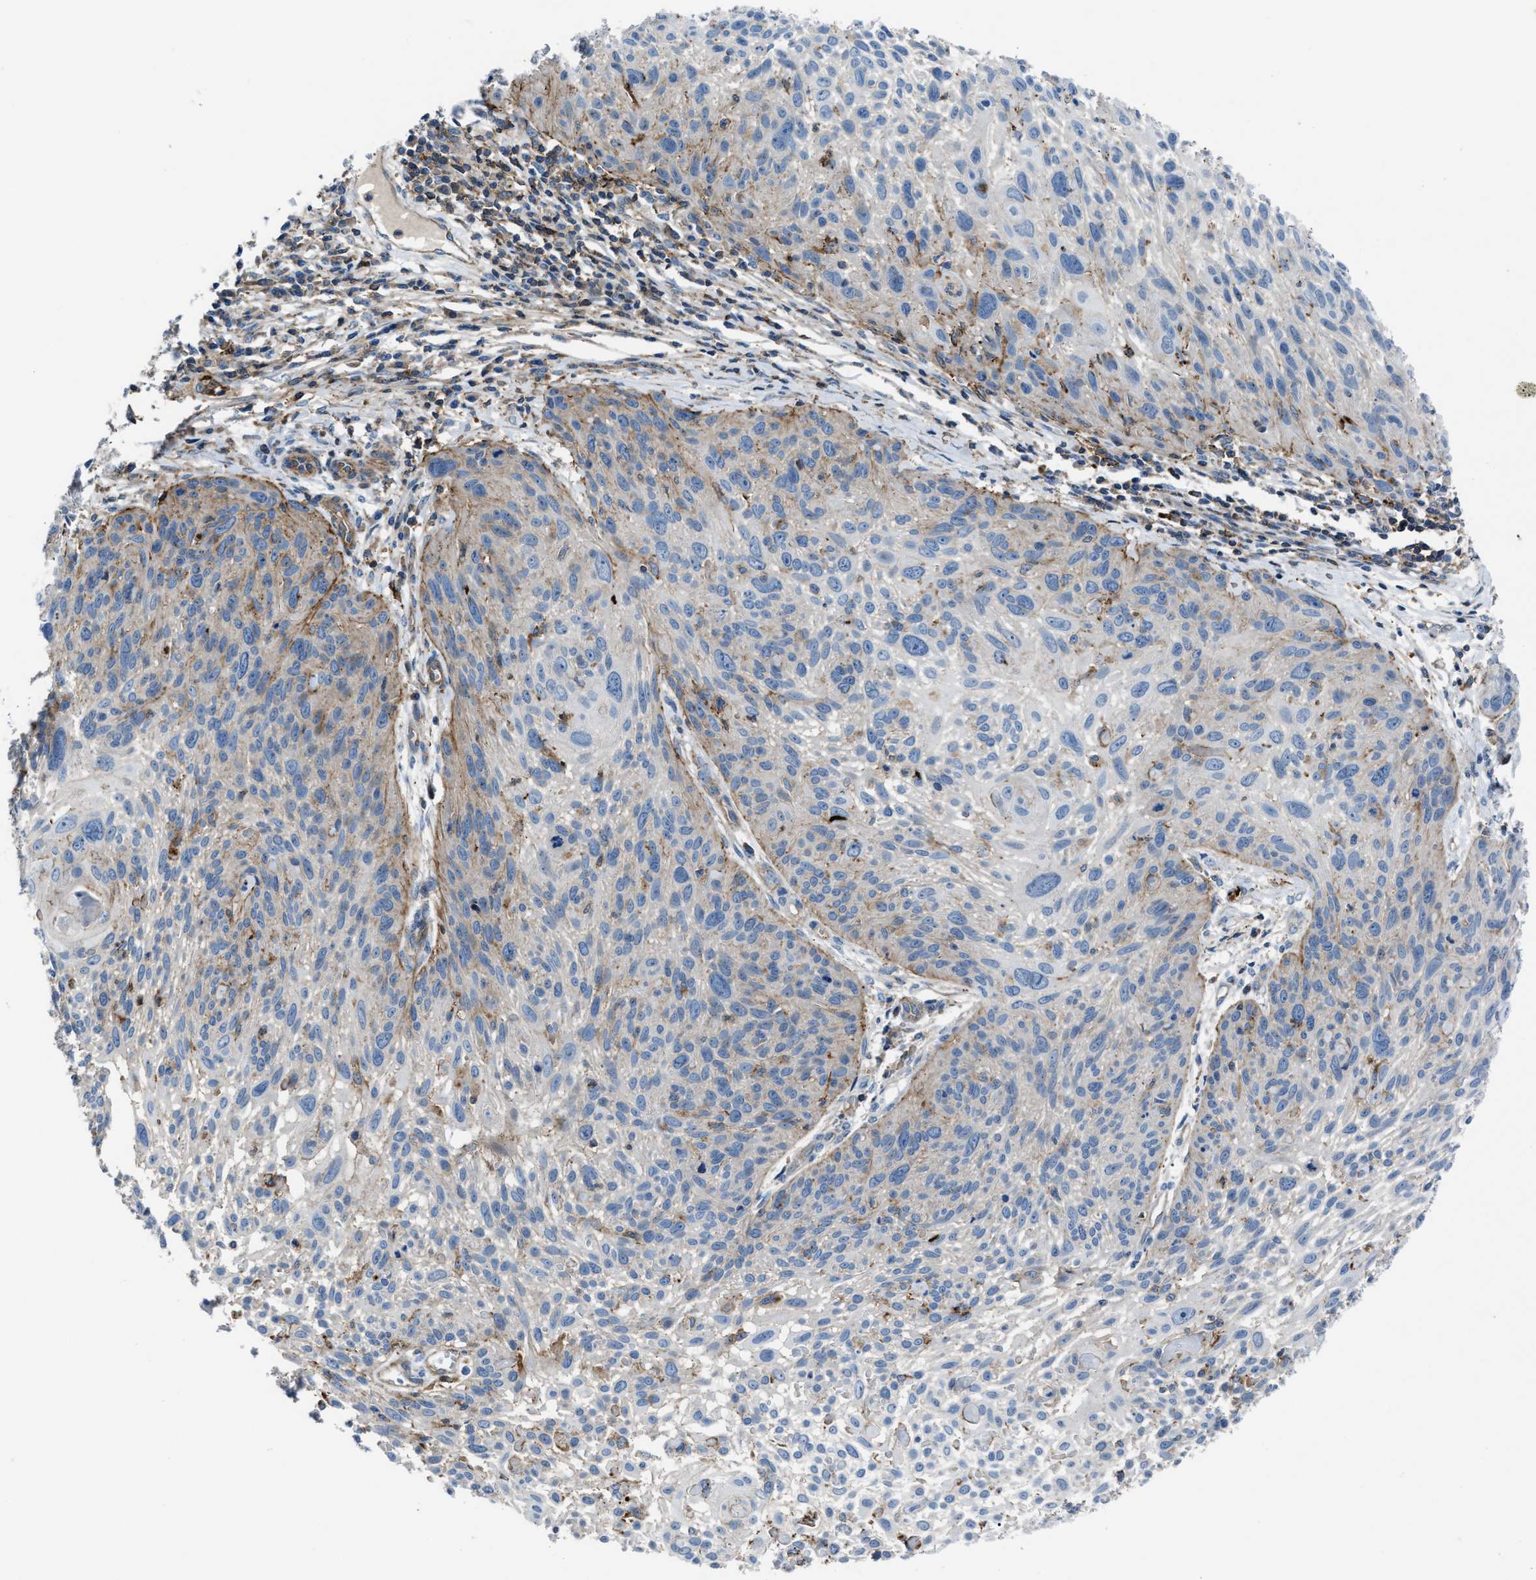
{"staining": {"intensity": "negative", "quantity": "none", "location": "none"}, "tissue": "cervical cancer", "cell_type": "Tumor cells", "image_type": "cancer", "snomed": [{"axis": "morphology", "description": "Squamous cell carcinoma, NOS"}, {"axis": "topography", "description": "Cervix"}], "caption": "Immunohistochemistry photomicrograph of human cervical squamous cell carcinoma stained for a protein (brown), which reveals no positivity in tumor cells.", "gene": "AGPAT2", "patient": {"sex": "female", "age": 51}}